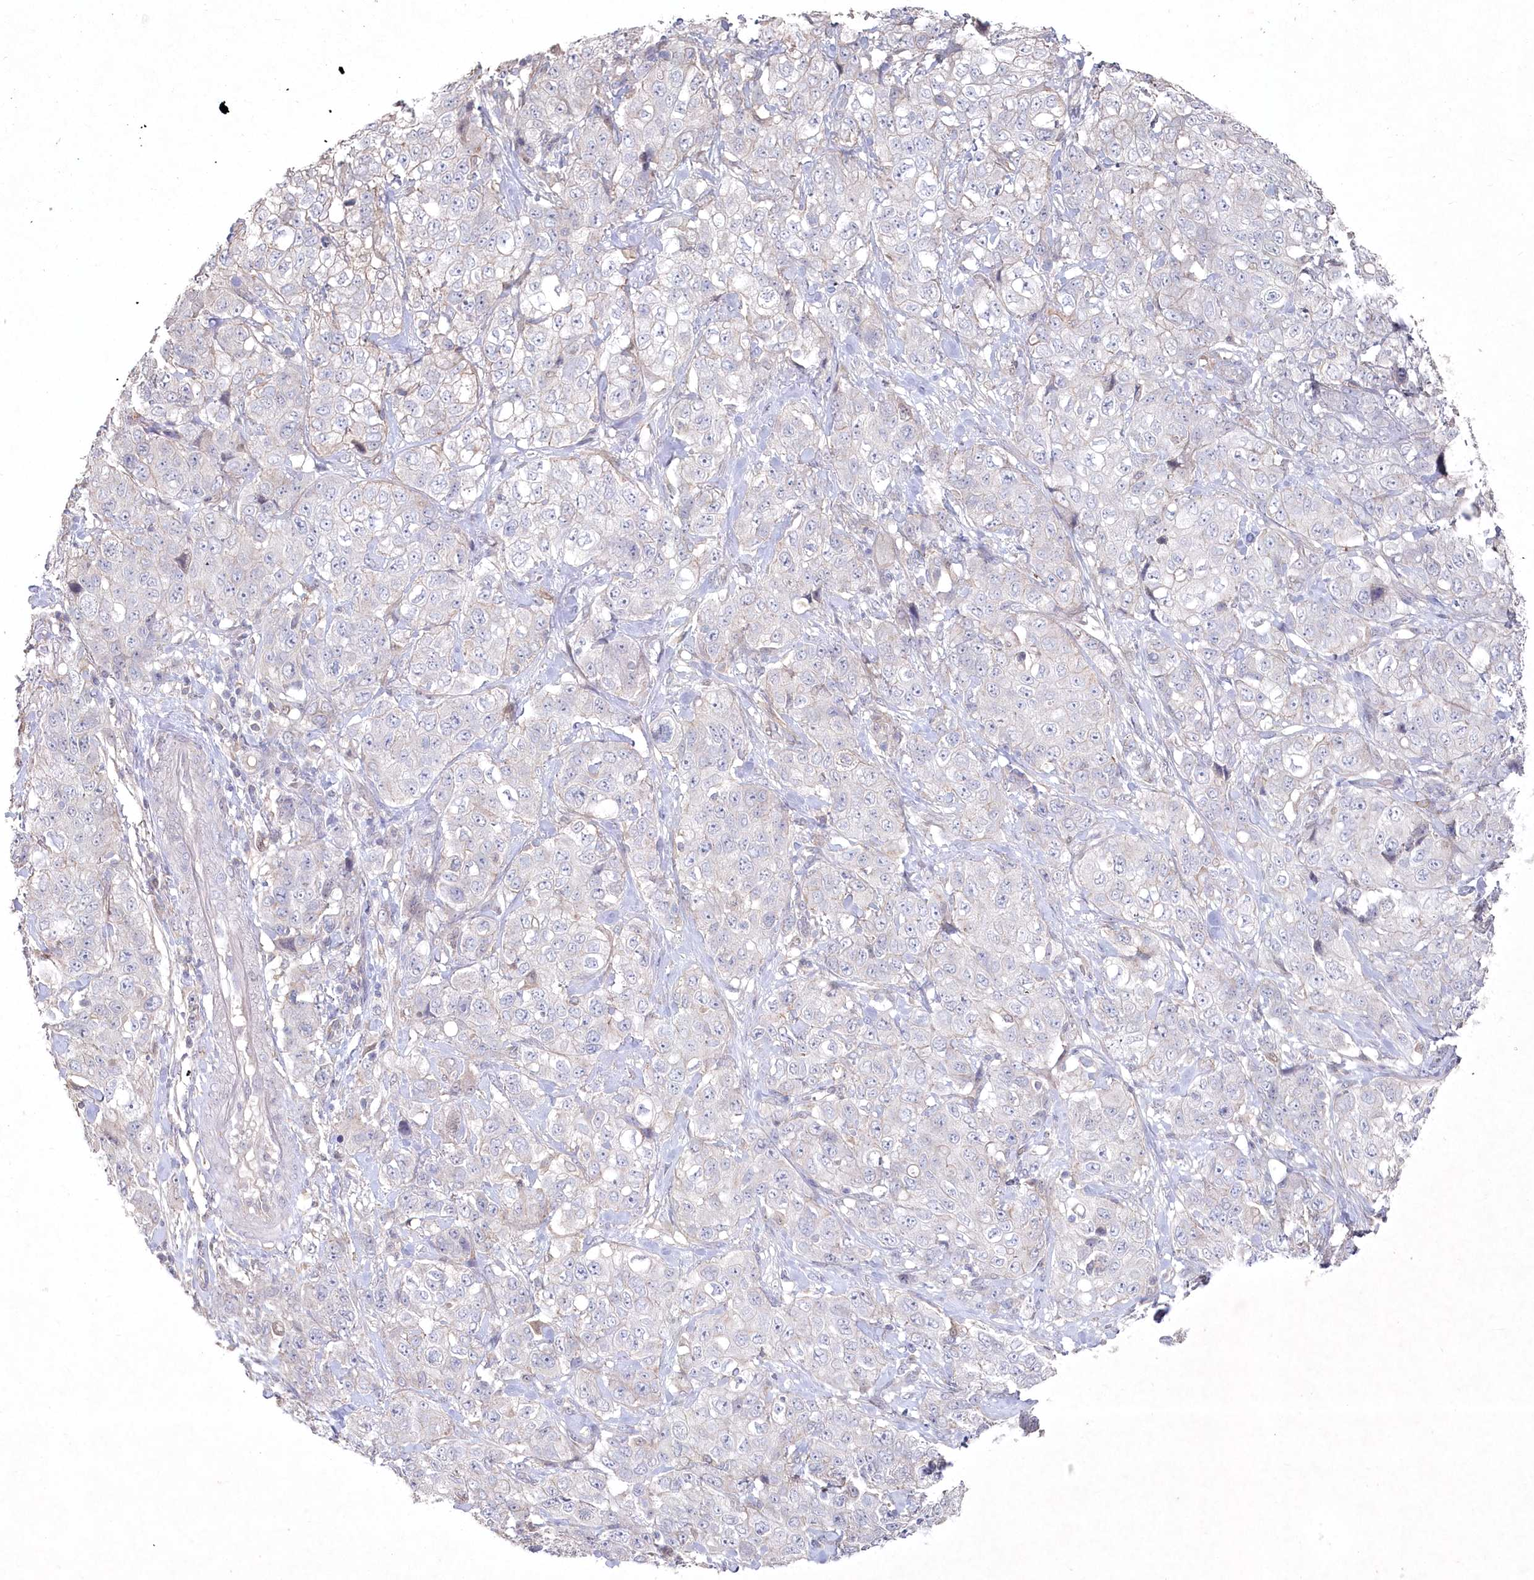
{"staining": {"intensity": "negative", "quantity": "none", "location": "none"}, "tissue": "stomach cancer", "cell_type": "Tumor cells", "image_type": "cancer", "snomed": [{"axis": "morphology", "description": "Adenocarcinoma, NOS"}, {"axis": "topography", "description": "Stomach"}], "caption": "A photomicrograph of human stomach adenocarcinoma is negative for staining in tumor cells.", "gene": "TGFBRAP1", "patient": {"sex": "male", "age": 48}}